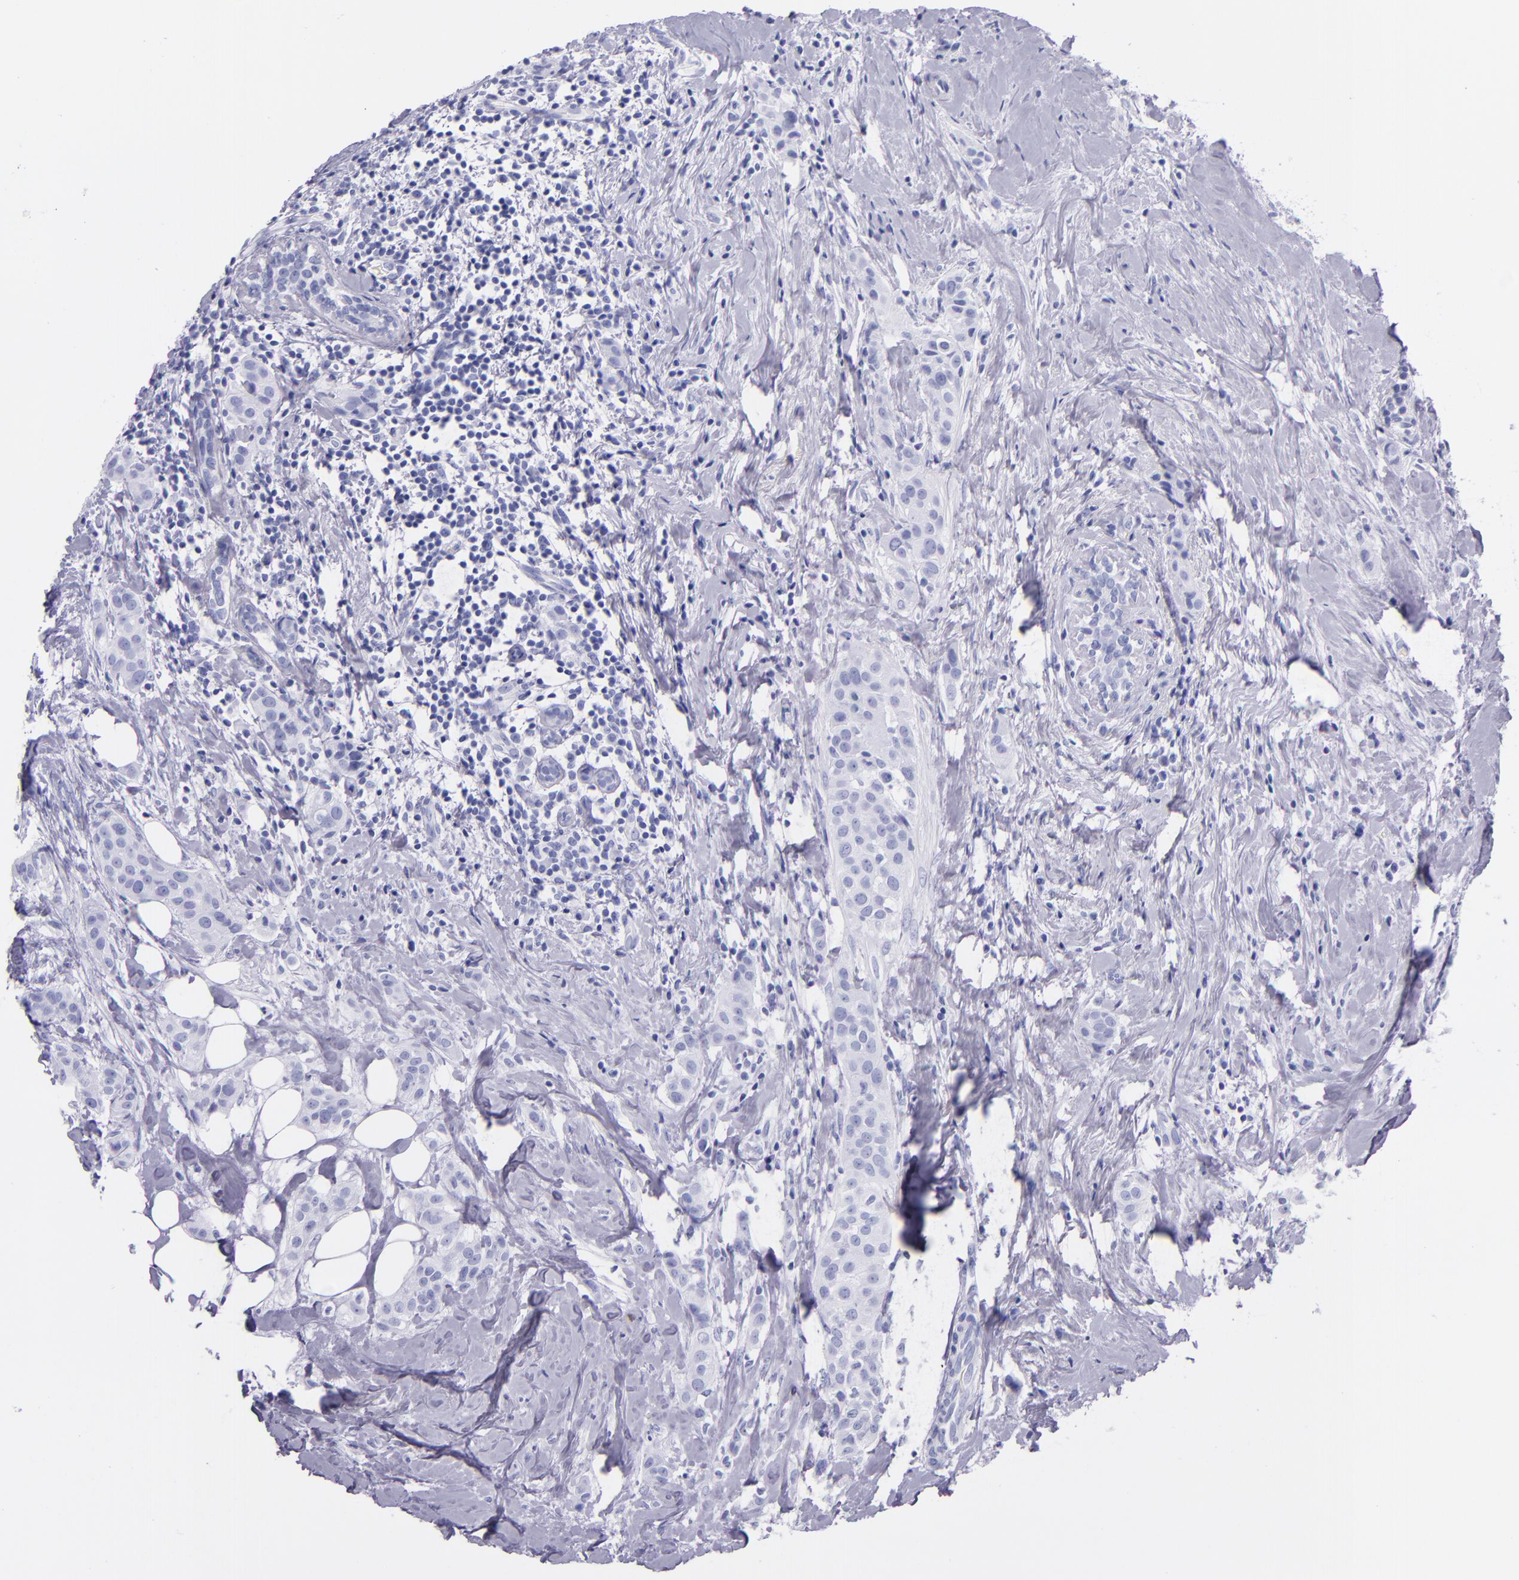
{"staining": {"intensity": "negative", "quantity": "none", "location": "none"}, "tissue": "breast cancer", "cell_type": "Tumor cells", "image_type": "cancer", "snomed": [{"axis": "morphology", "description": "Duct carcinoma"}, {"axis": "topography", "description": "Breast"}], "caption": "The micrograph shows no staining of tumor cells in breast intraductal carcinoma.", "gene": "SFTPA2", "patient": {"sex": "female", "age": 45}}